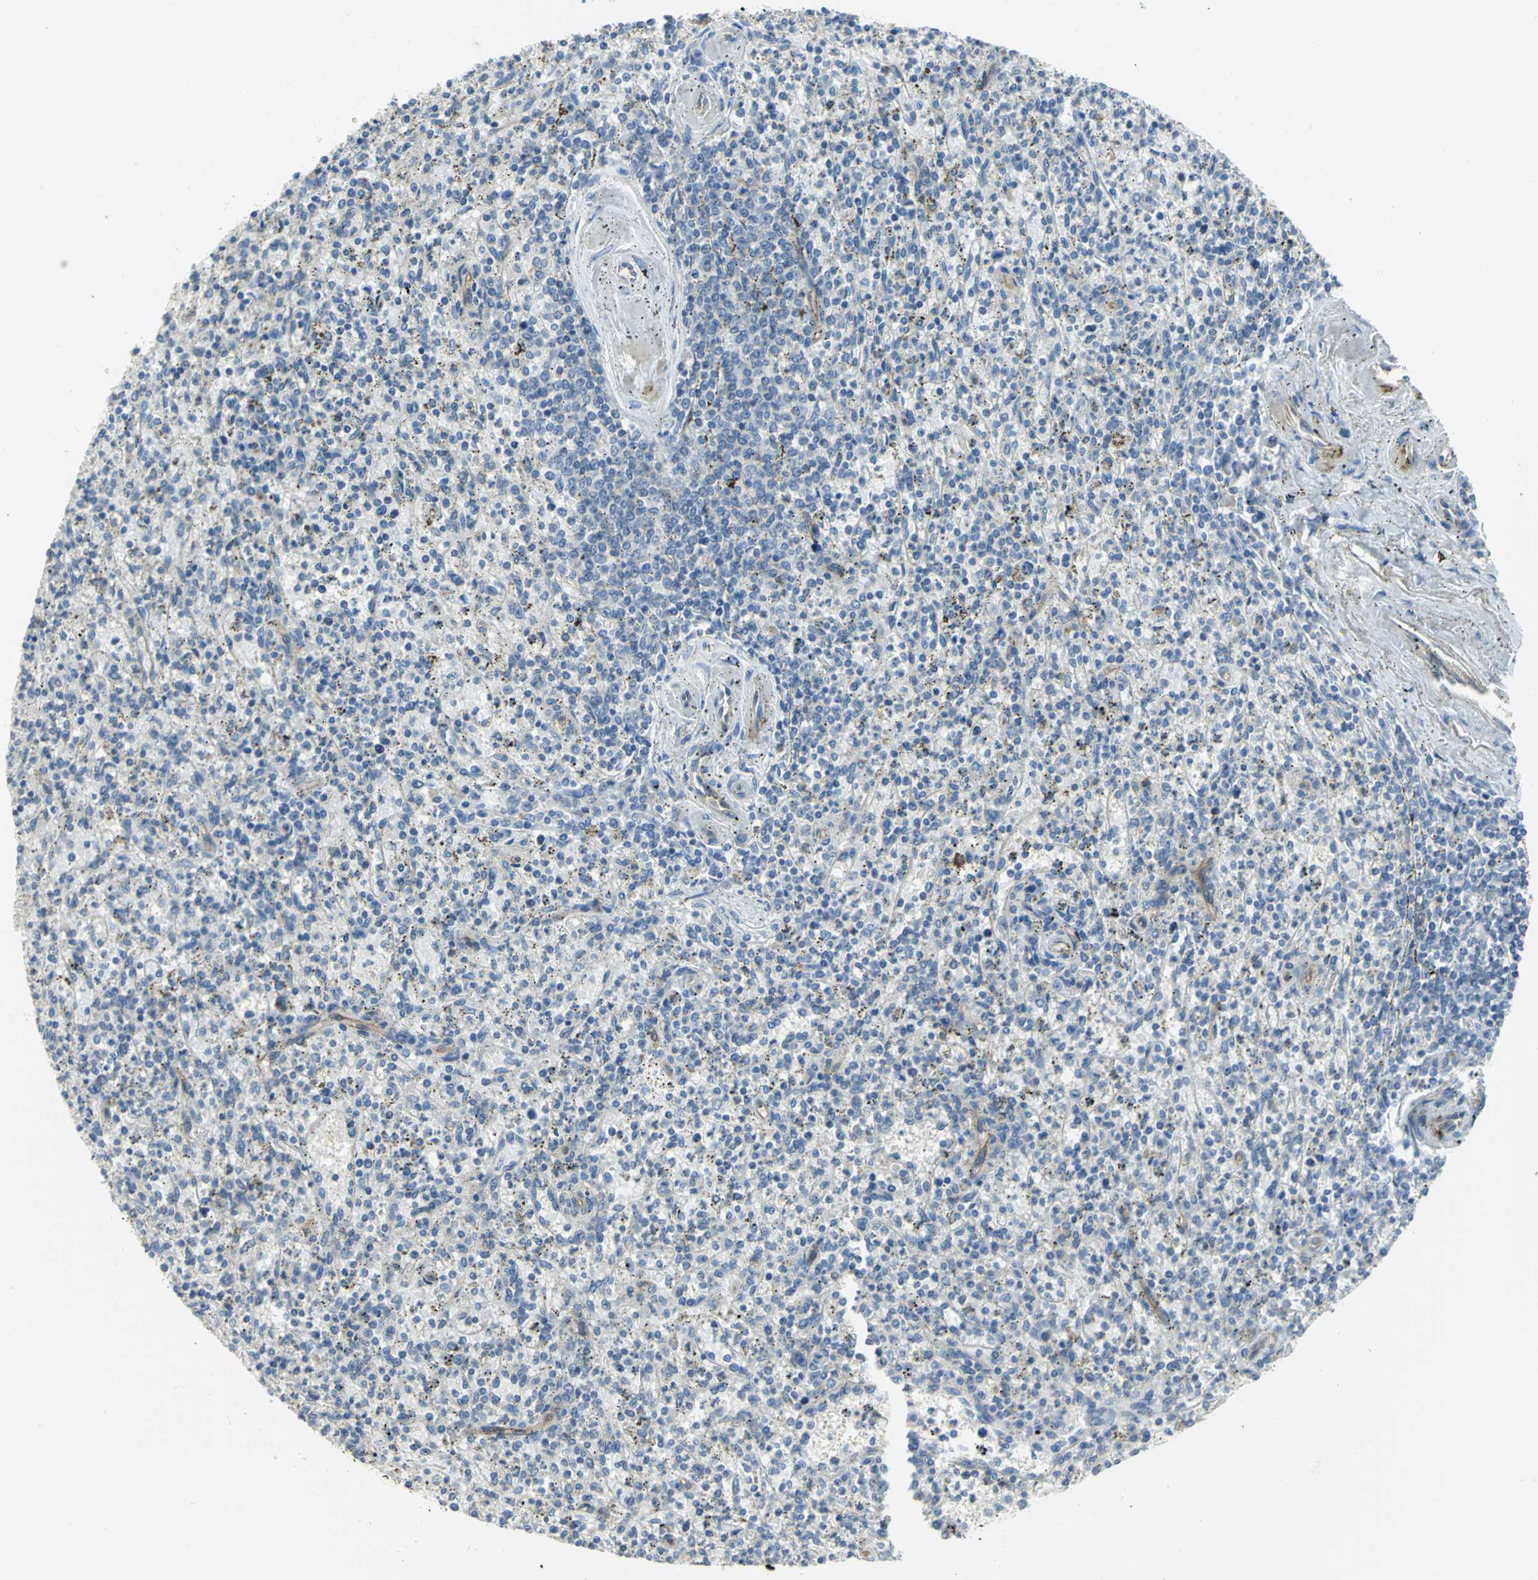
{"staining": {"intensity": "negative", "quantity": "none", "location": "none"}, "tissue": "spleen", "cell_type": "Cells in red pulp", "image_type": "normal", "snomed": [{"axis": "morphology", "description": "Normal tissue, NOS"}, {"axis": "topography", "description": "Spleen"}], "caption": "Spleen stained for a protein using immunohistochemistry reveals no positivity cells in red pulp.", "gene": "HTR1F", "patient": {"sex": "male", "age": 72}}